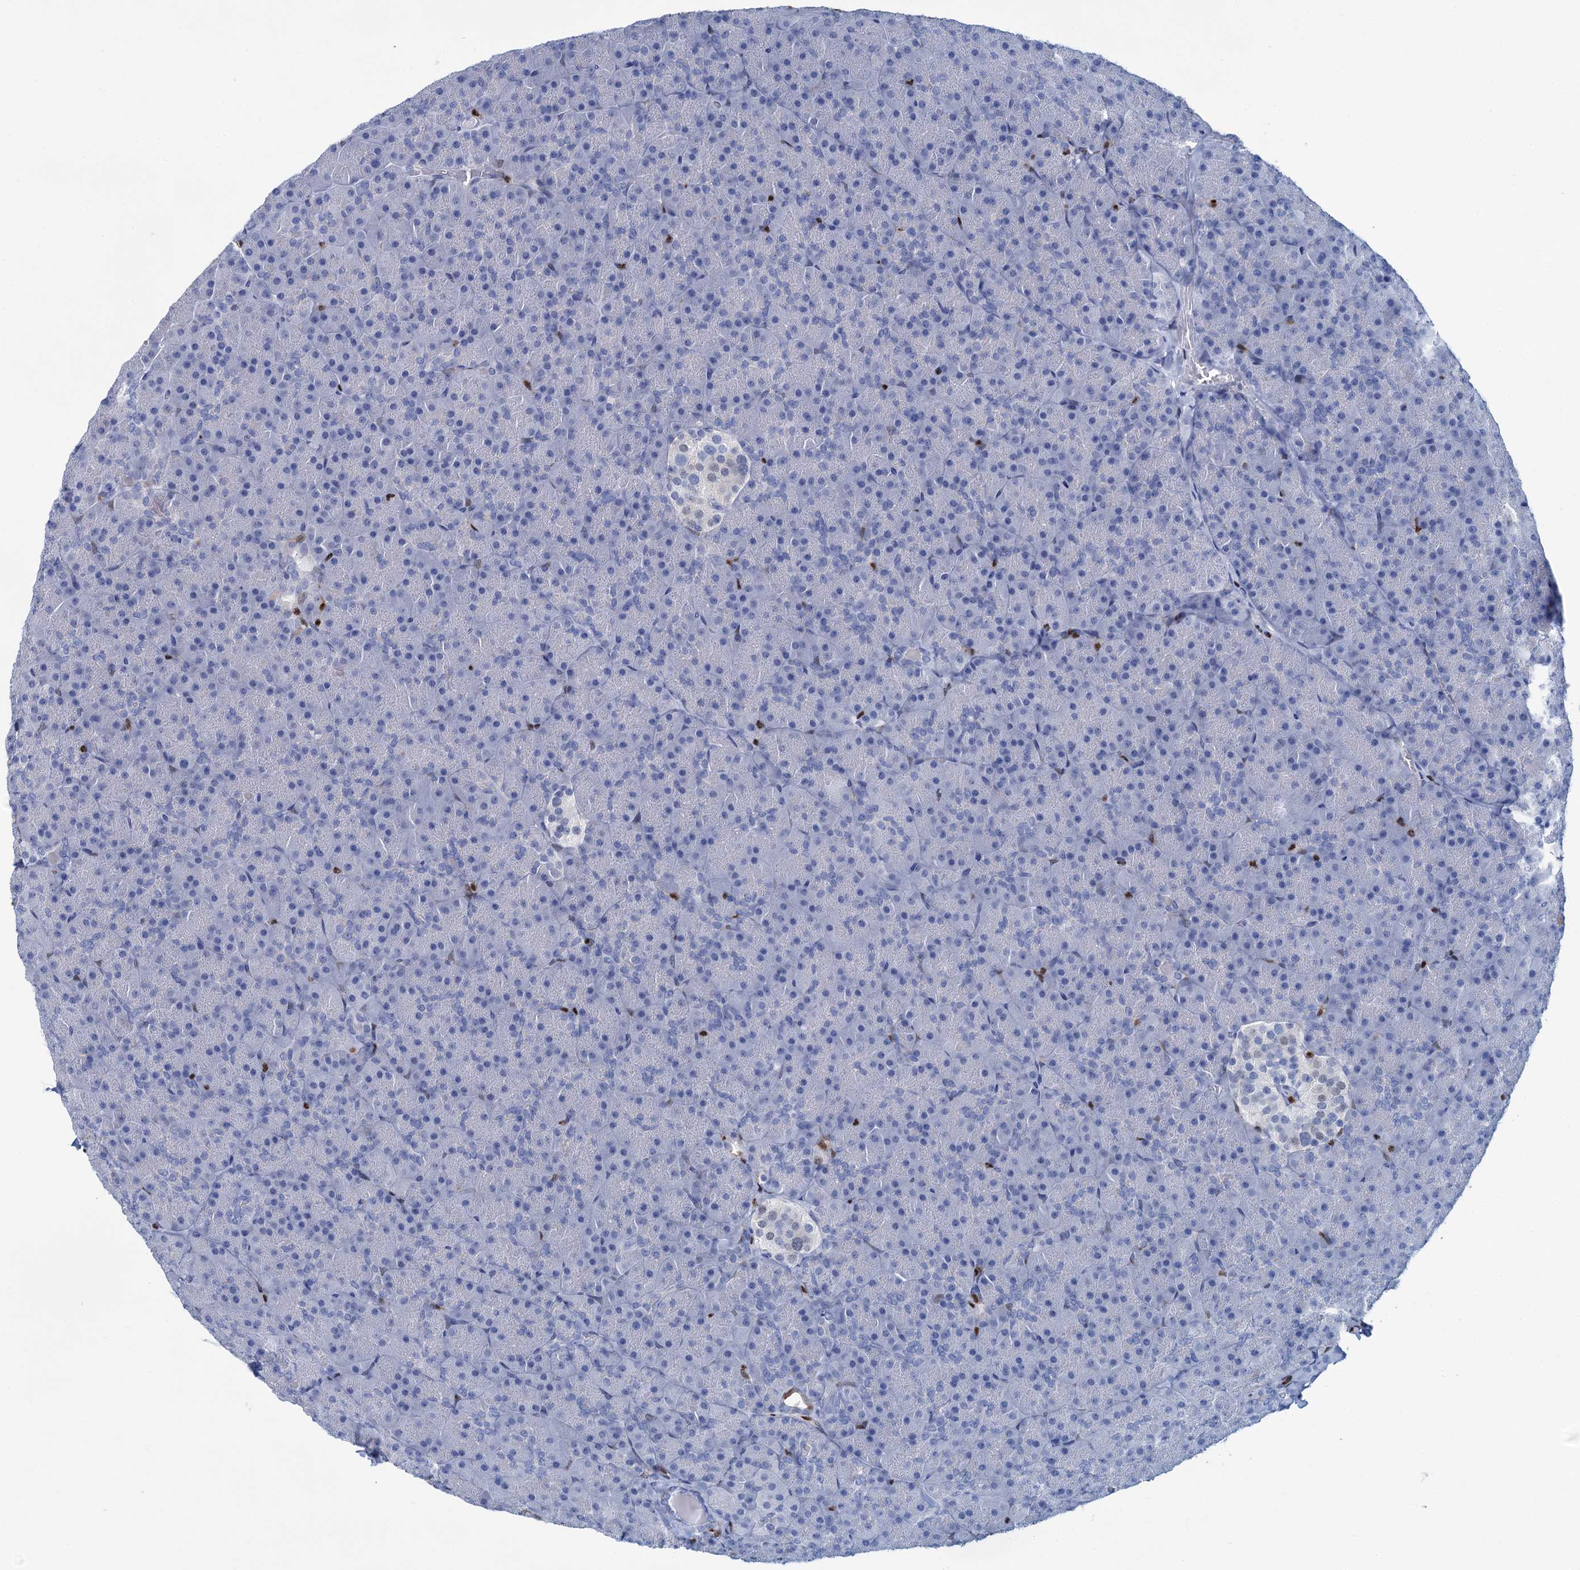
{"staining": {"intensity": "negative", "quantity": "none", "location": "none"}, "tissue": "pancreas", "cell_type": "Exocrine glandular cells", "image_type": "normal", "snomed": [{"axis": "morphology", "description": "Normal tissue, NOS"}, {"axis": "topography", "description": "Pancreas"}], "caption": "DAB immunohistochemical staining of normal pancreas shows no significant expression in exocrine glandular cells. The staining is performed using DAB (3,3'-diaminobenzidine) brown chromogen with nuclei counter-stained in using hematoxylin.", "gene": "CELF2", "patient": {"sex": "male", "age": 36}}